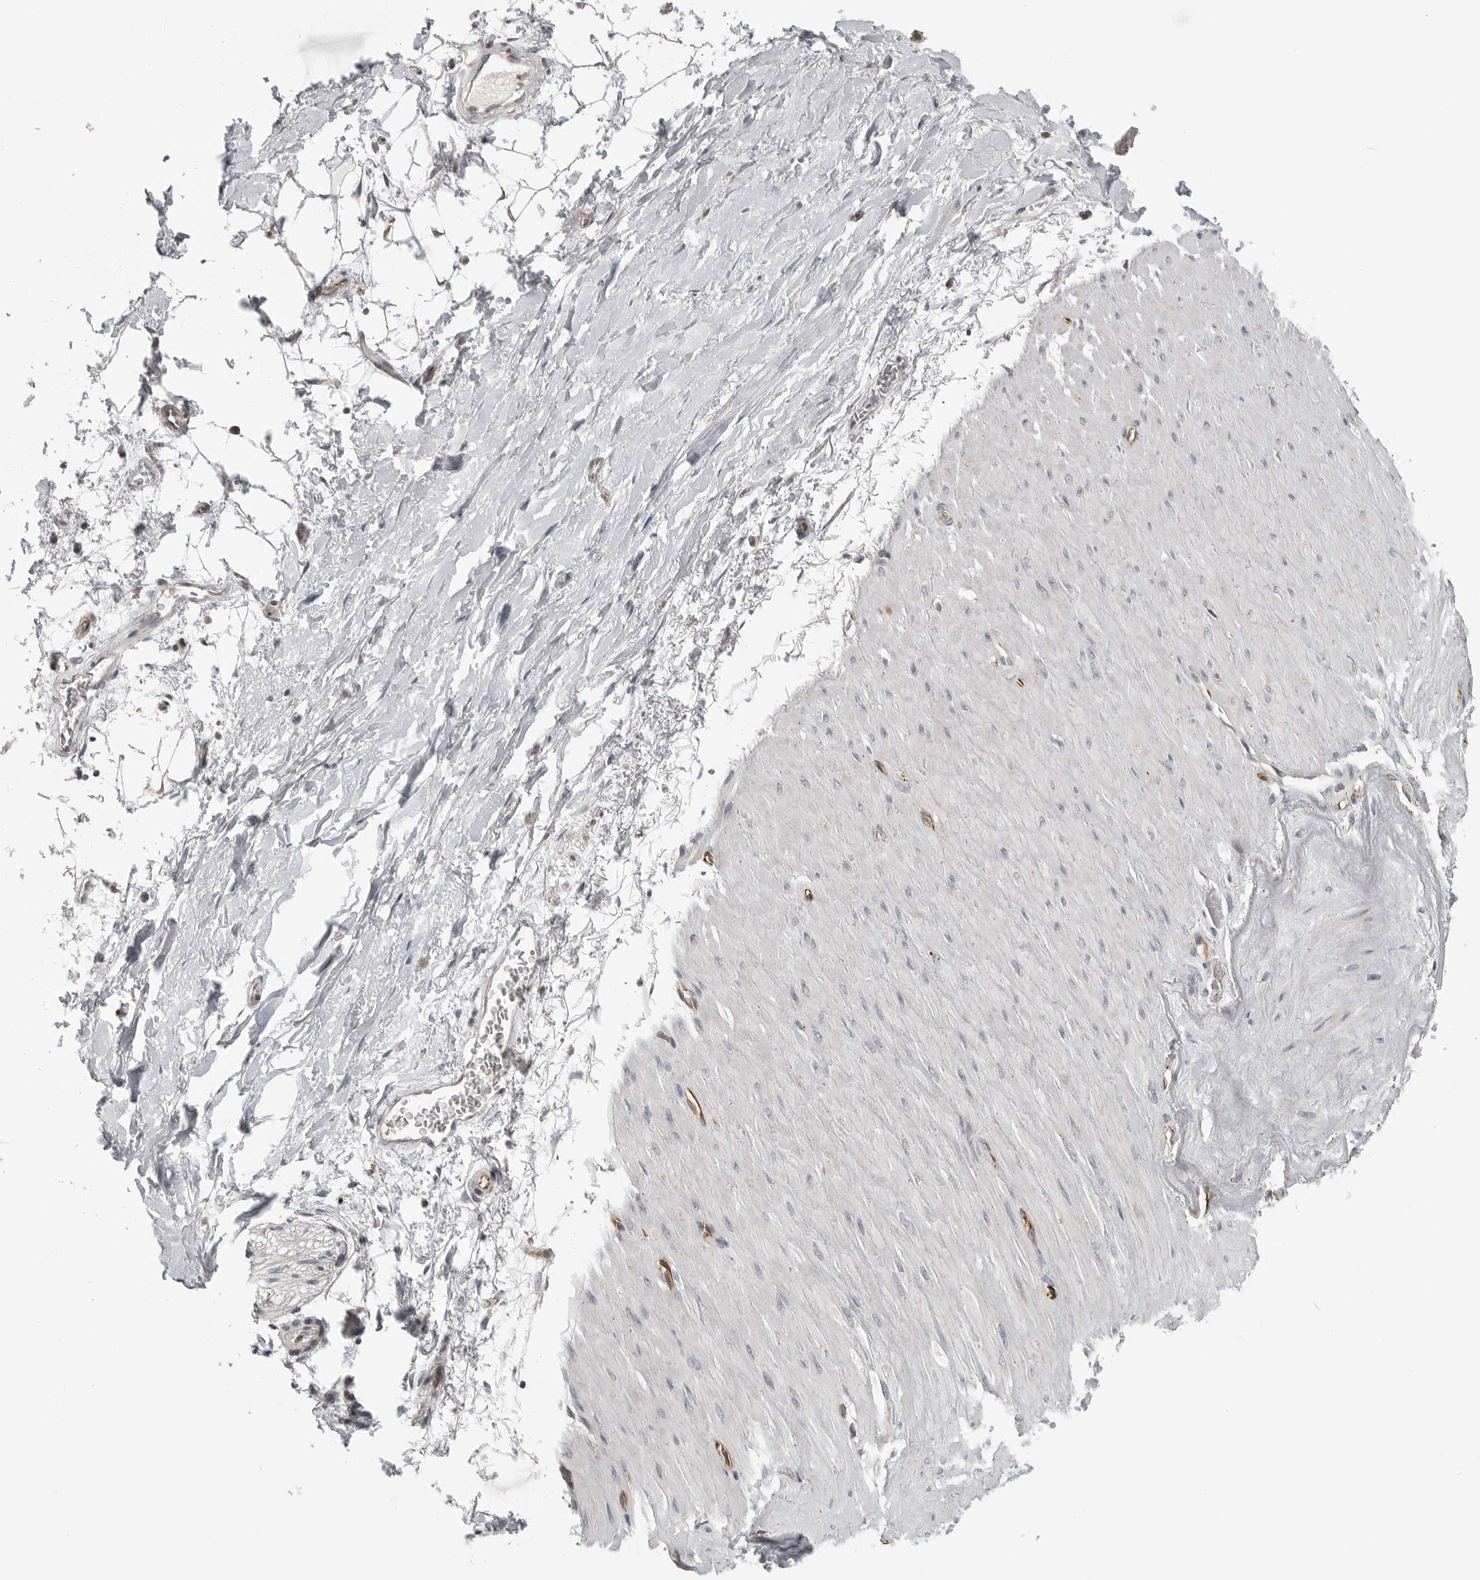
{"staining": {"intensity": "negative", "quantity": "none", "location": "none"}, "tissue": "adipose tissue", "cell_type": "Adipocytes", "image_type": "normal", "snomed": [{"axis": "morphology", "description": "Normal tissue, NOS"}, {"axis": "topography", "description": "Soft tissue"}], "caption": "There is no significant positivity in adipocytes of adipose tissue.", "gene": "RXFP3", "patient": {"sex": "male", "age": 72}}